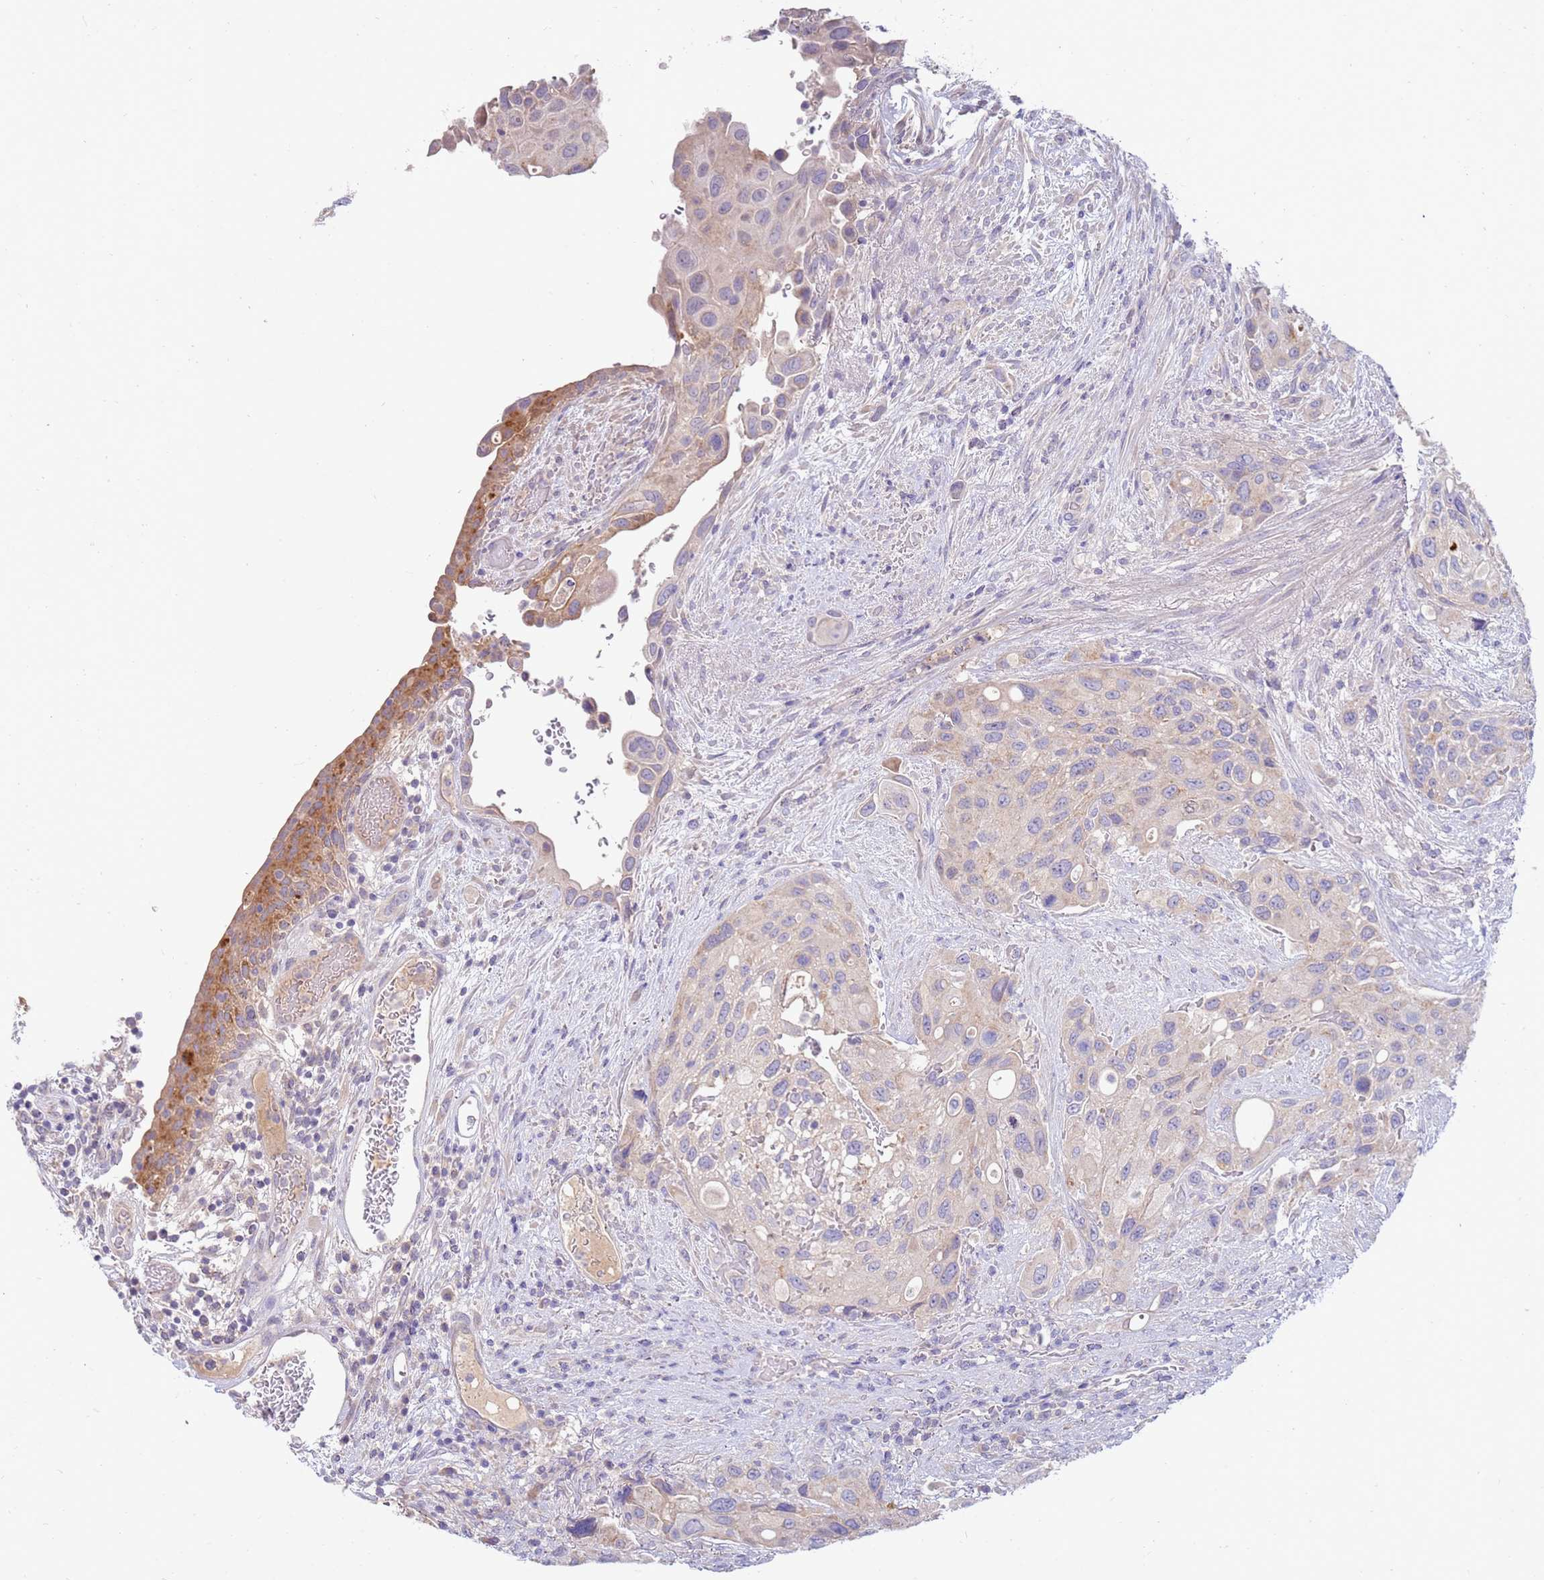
{"staining": {"intensity": "negative", "quantity": "none", "location": "none"}, "tissue": "urothelial cancer", "cell_type": "Tumor cells", "image_type": "cancer", "snomed": [{"axis": "morphology", "description": "Normal tissue, NOS"}, {"axis": "morphology", "description": "Urothelial carcinoma, High grade"}, {"axis": "topography", "description": "Vascular tissue"}, {"axis": "topography", "description": "Urinary bladder"}], "caption": "High magnification brightfield microscopy of high-grade urothelial carcinoma stained with DAB (brown) and counterstained with hematoxylin (blue): tumor cells show no significant staining.", "gene": "SLC44A4", "patient": {"sex": "female", "age": 56}}